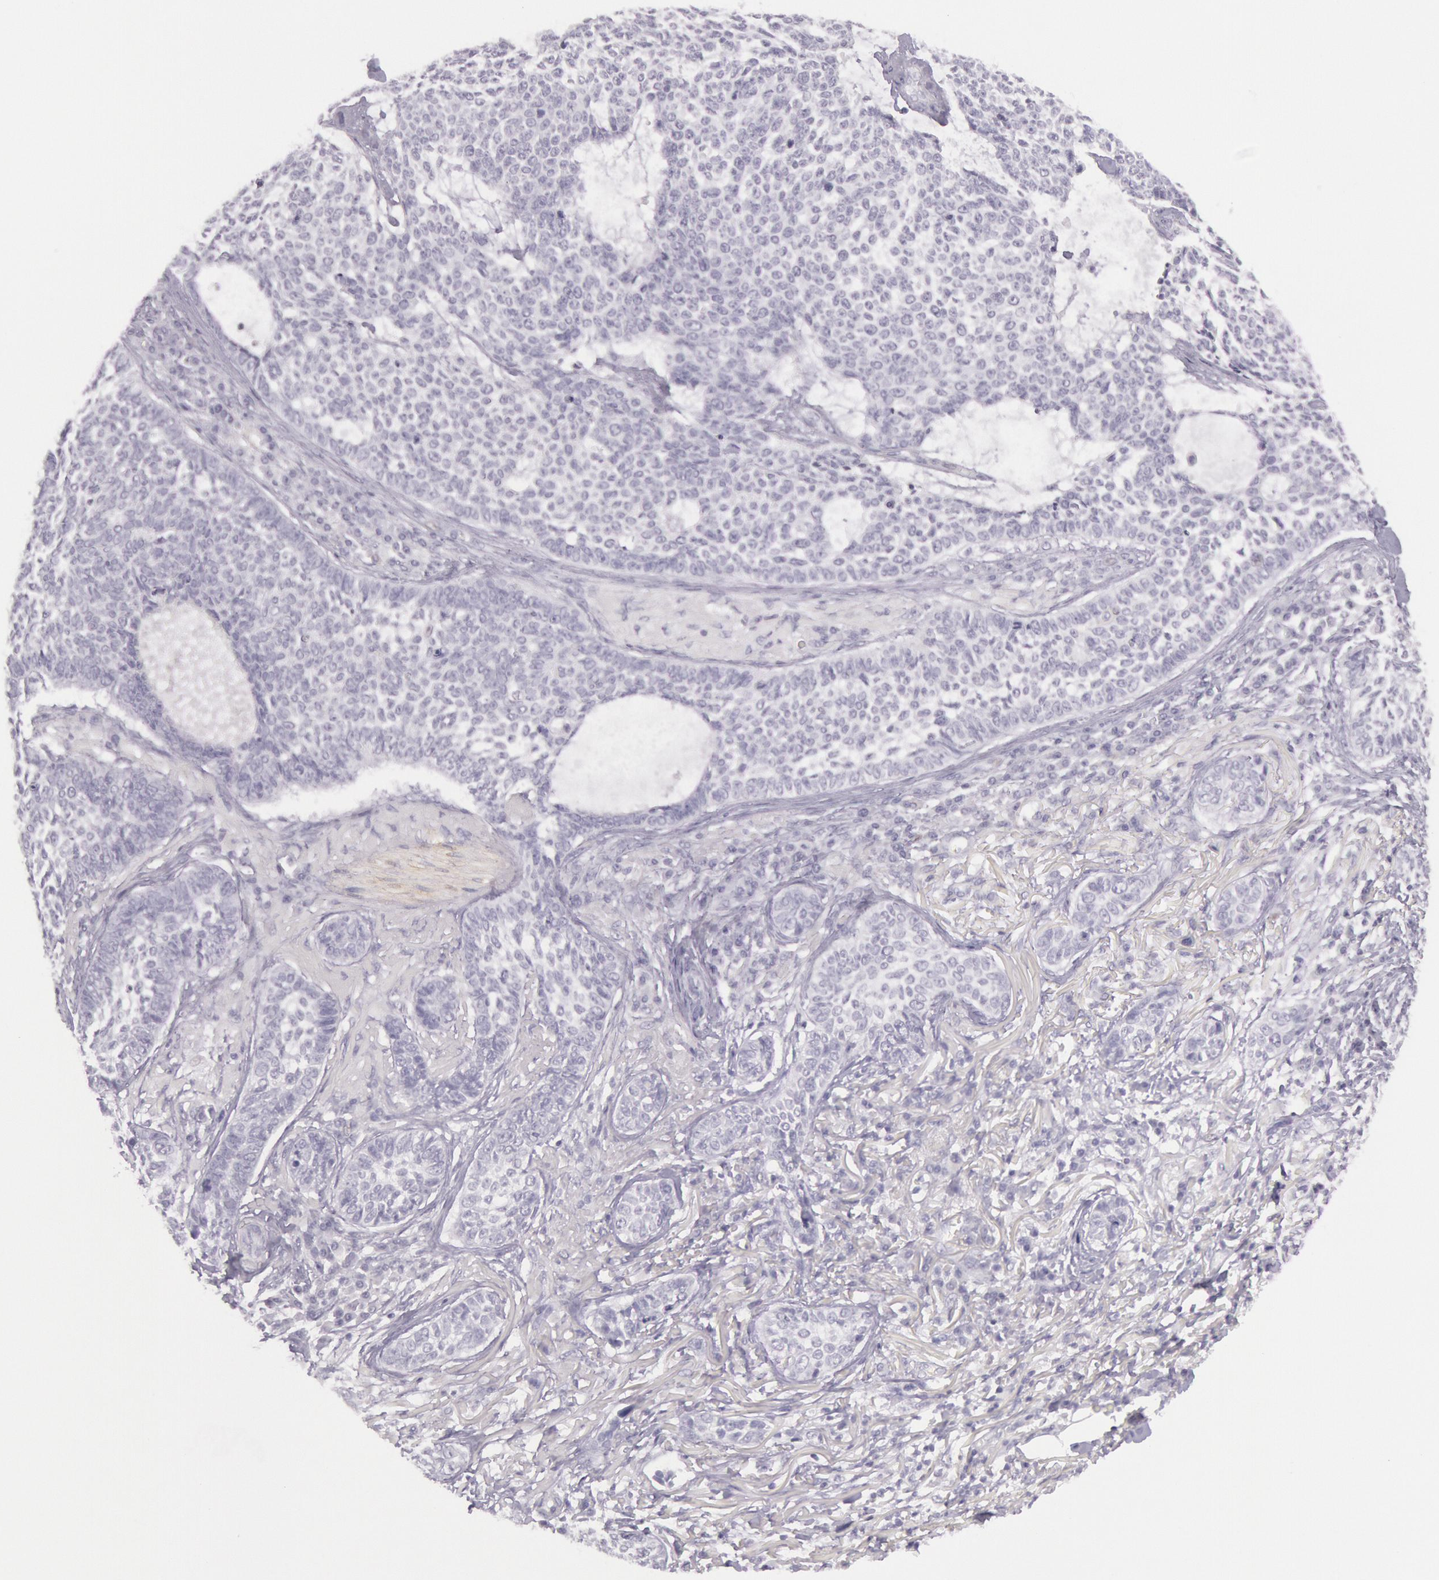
{"staining": {"intensity": "negative", "quantity": "none", "location": "none"}, "tissue": "skin cancer", "cell_type": "Tumor cells", "image_type": "cancer", "snomed": [{"axis": "morphology", "description": "Basal cell carcinoma"}, {"axis": "topography", "description": "Skin"}], "caption": "A histopathology image of basal cell carcinoma (skin) stained for a protein shows no brown staining in tumor cells. (Brightfield microscopy of DAB (3,3'-diaminobenzidine) immunohistochemistry at high magnification).", "gene": "CKB", "patient": {"sex": "female", "age": 89}}